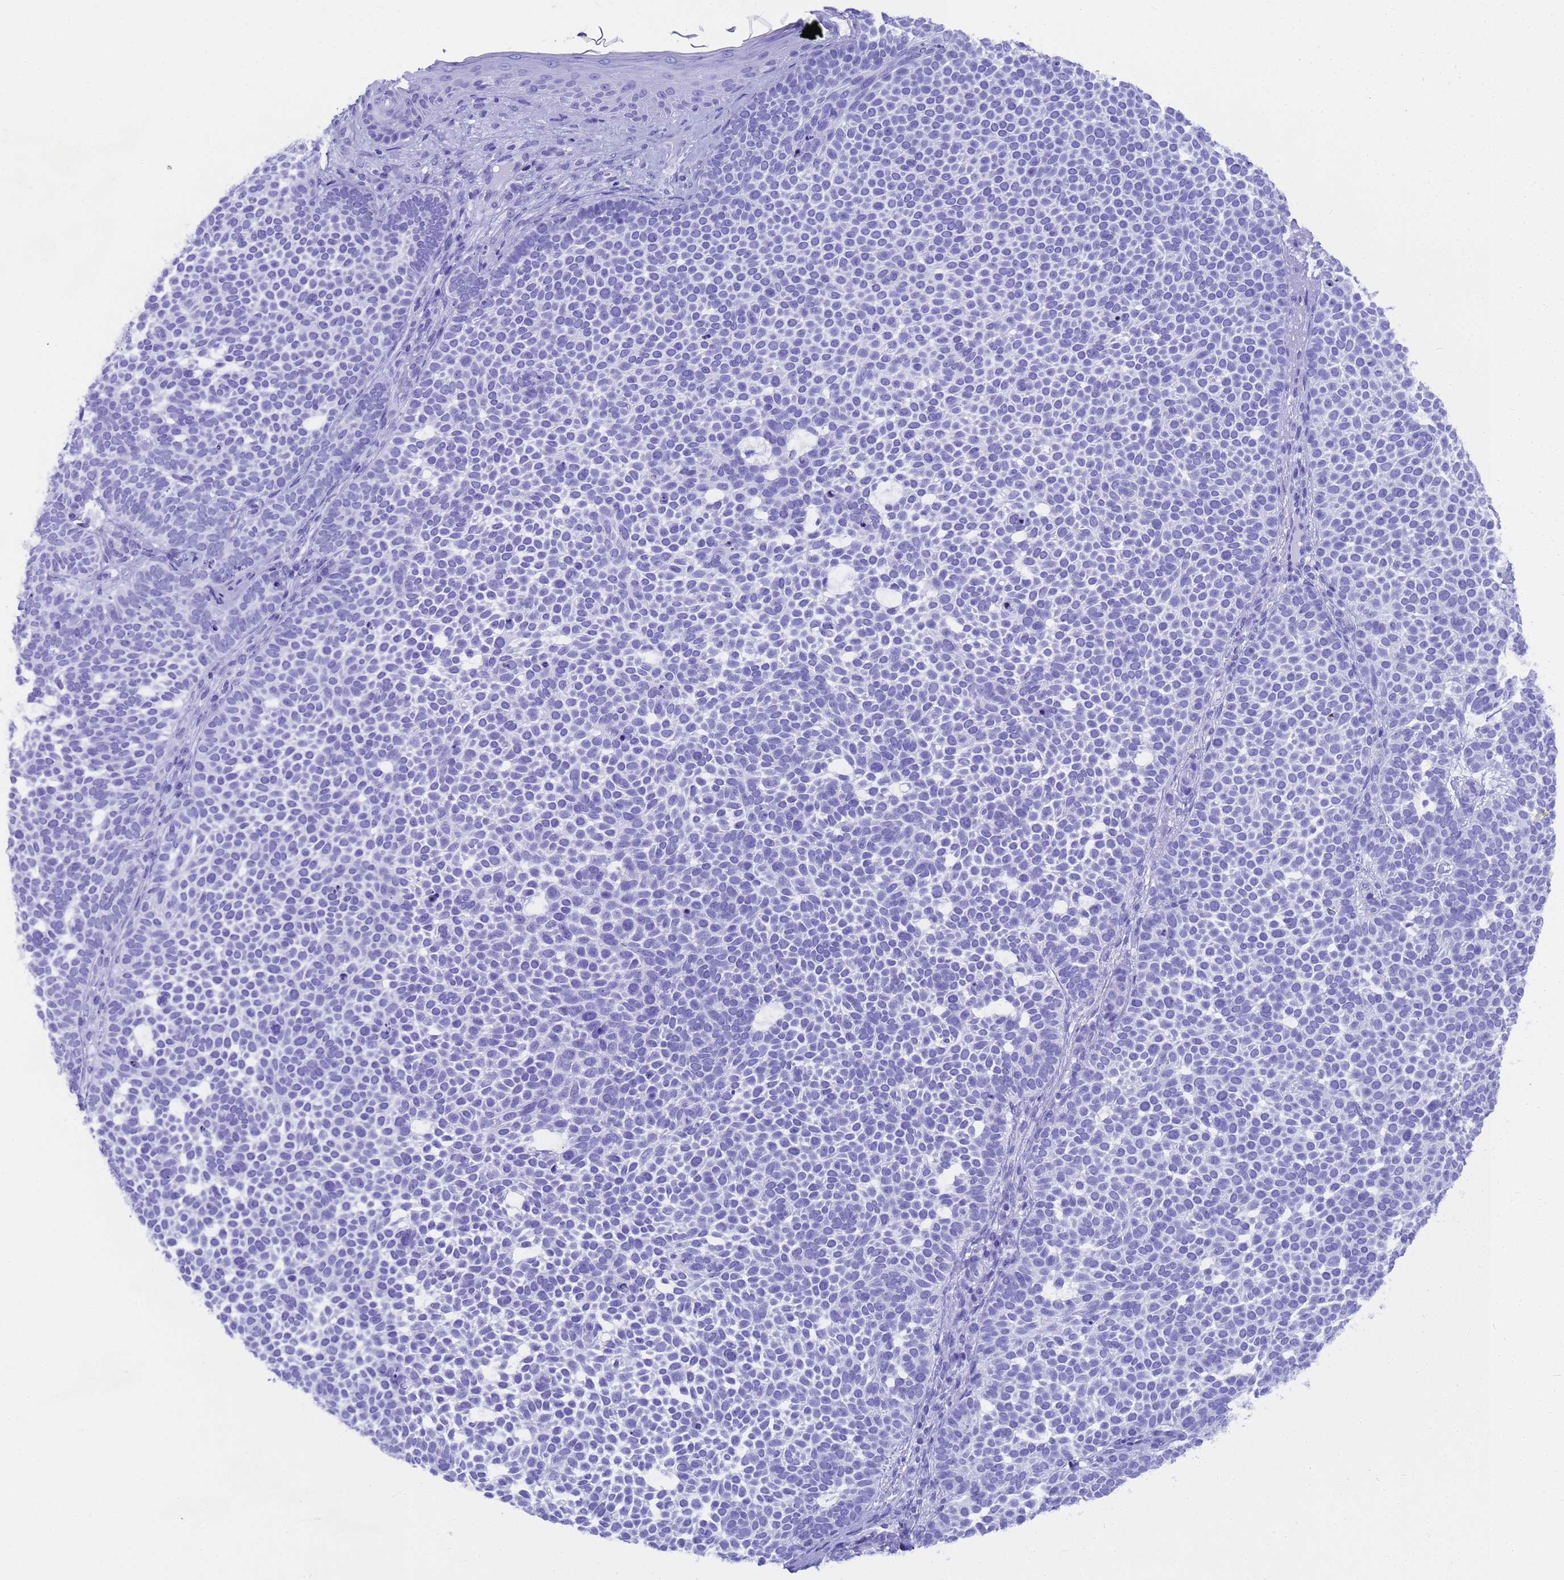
{"staining": {"intensity": "negative", "quantity": "none", "location": "none"}, "tissue": "skin cancer", "cell_type": "Tumor cells", "image_type": "cancer", "snomed": [{"axis": "morphology", "description": "Basal cell carcinoma"}, {"axis": "topography", "description": "Skin"}], "caption": "Photomicrograph shows no significant protein positivity in tumor cells of basal cell carcinoma (skin).", "gene": "MS4A13", "patient": {"sex": "female", "age": 77}}